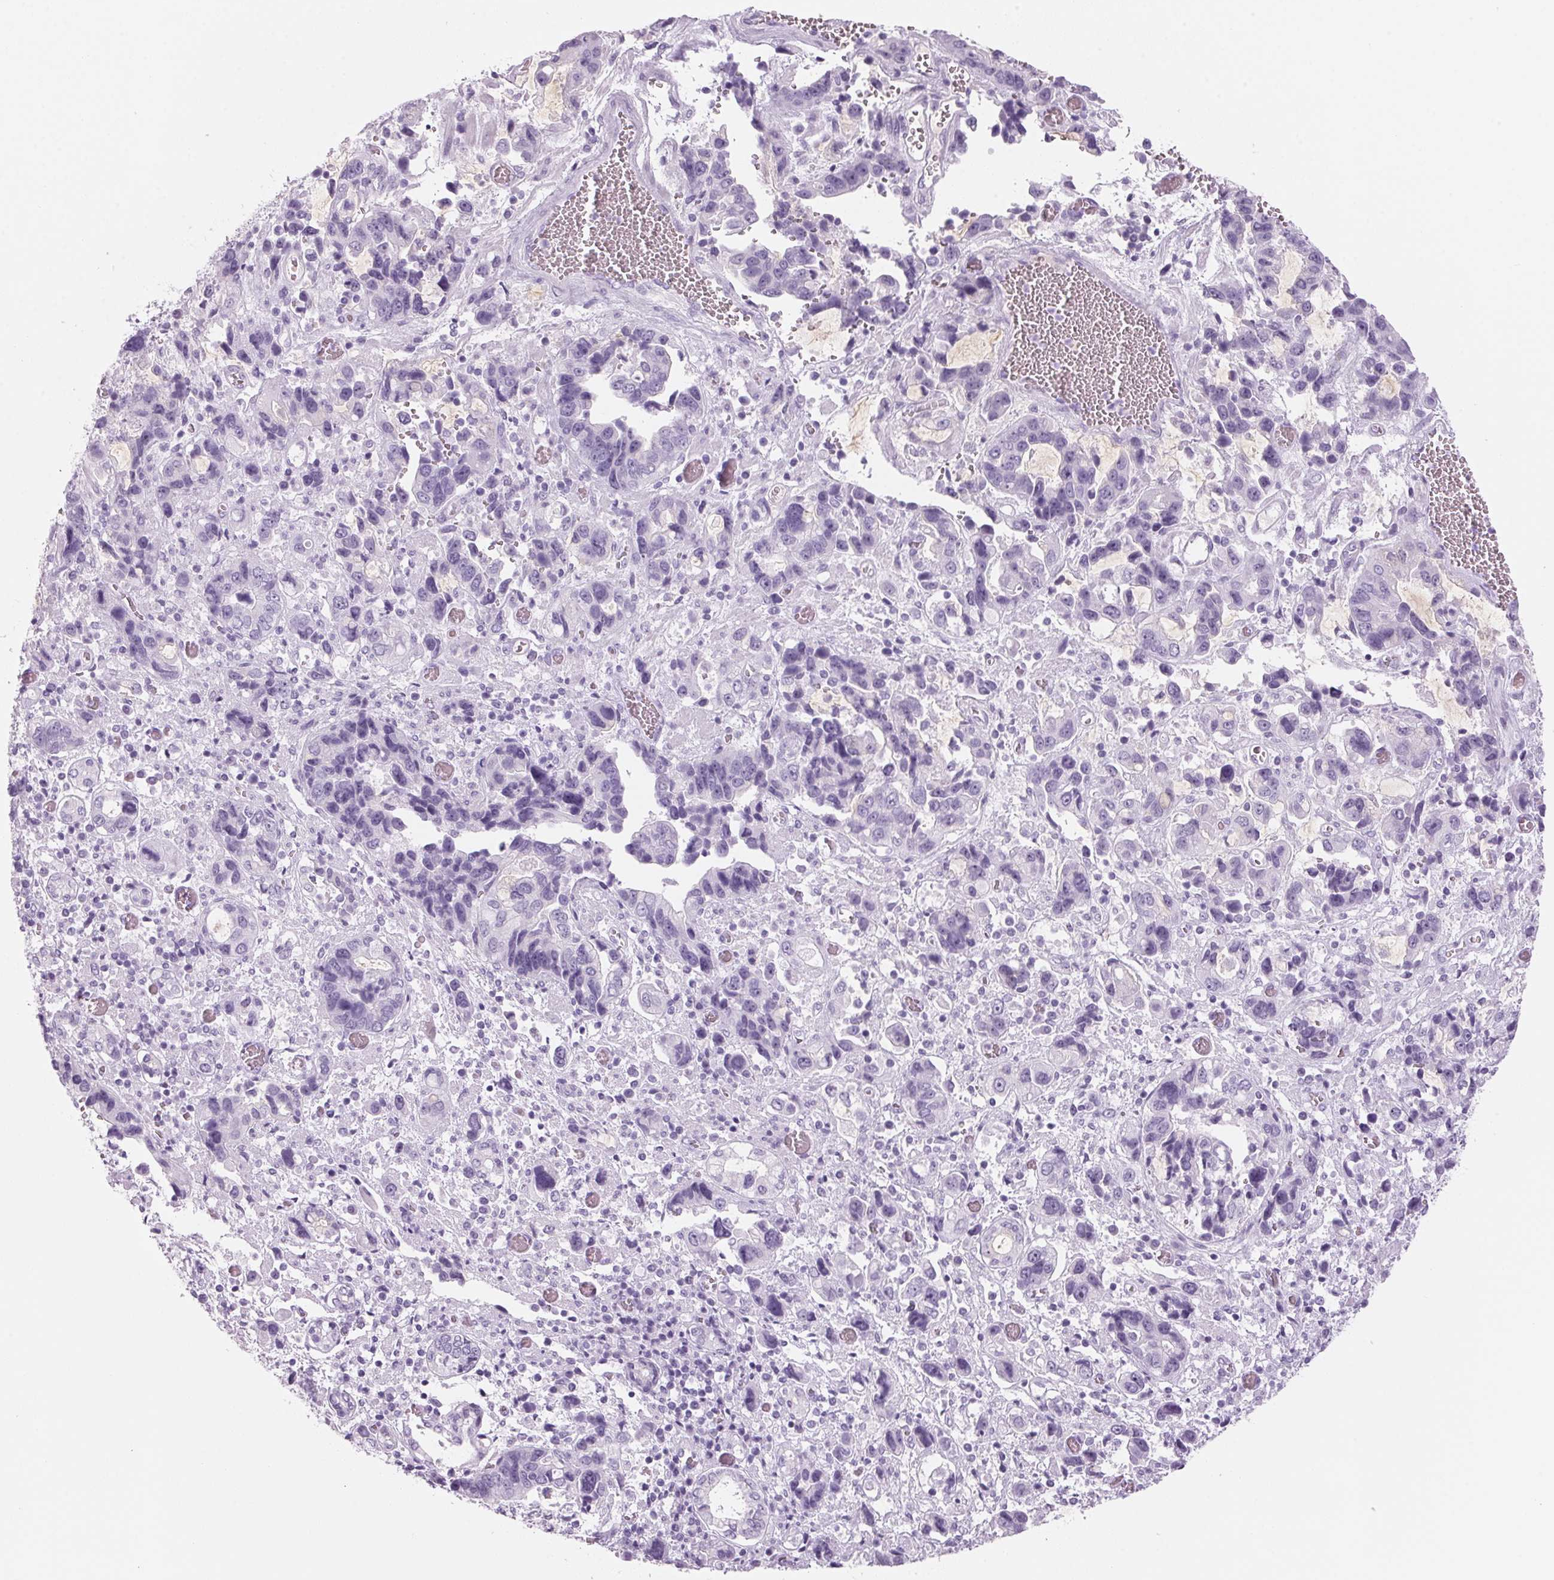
{"staining": {"intensity": "negative", "quantity": "none", "location": "none"}, "tissue": "stomach cancer", "cell_type": "Tumor cells", "image_type": "cancer", "snomed": [{"axis": "morphology", "description": "Adenocarcinoma, NOS"}, {"axis": "topography", "description": "Stomach, upper"}], "caption": "IHC of stomach cancer (adenocarcinoma) reveals no positivity in tumor cells. The staining was performed using DAB to visualize the protein expression in brown, while the nuclei were stained in blue with hematoxylin (Magnification: 20x).", "gene": "ADAM20", "patient": {"sex": "female", "age": 81}}